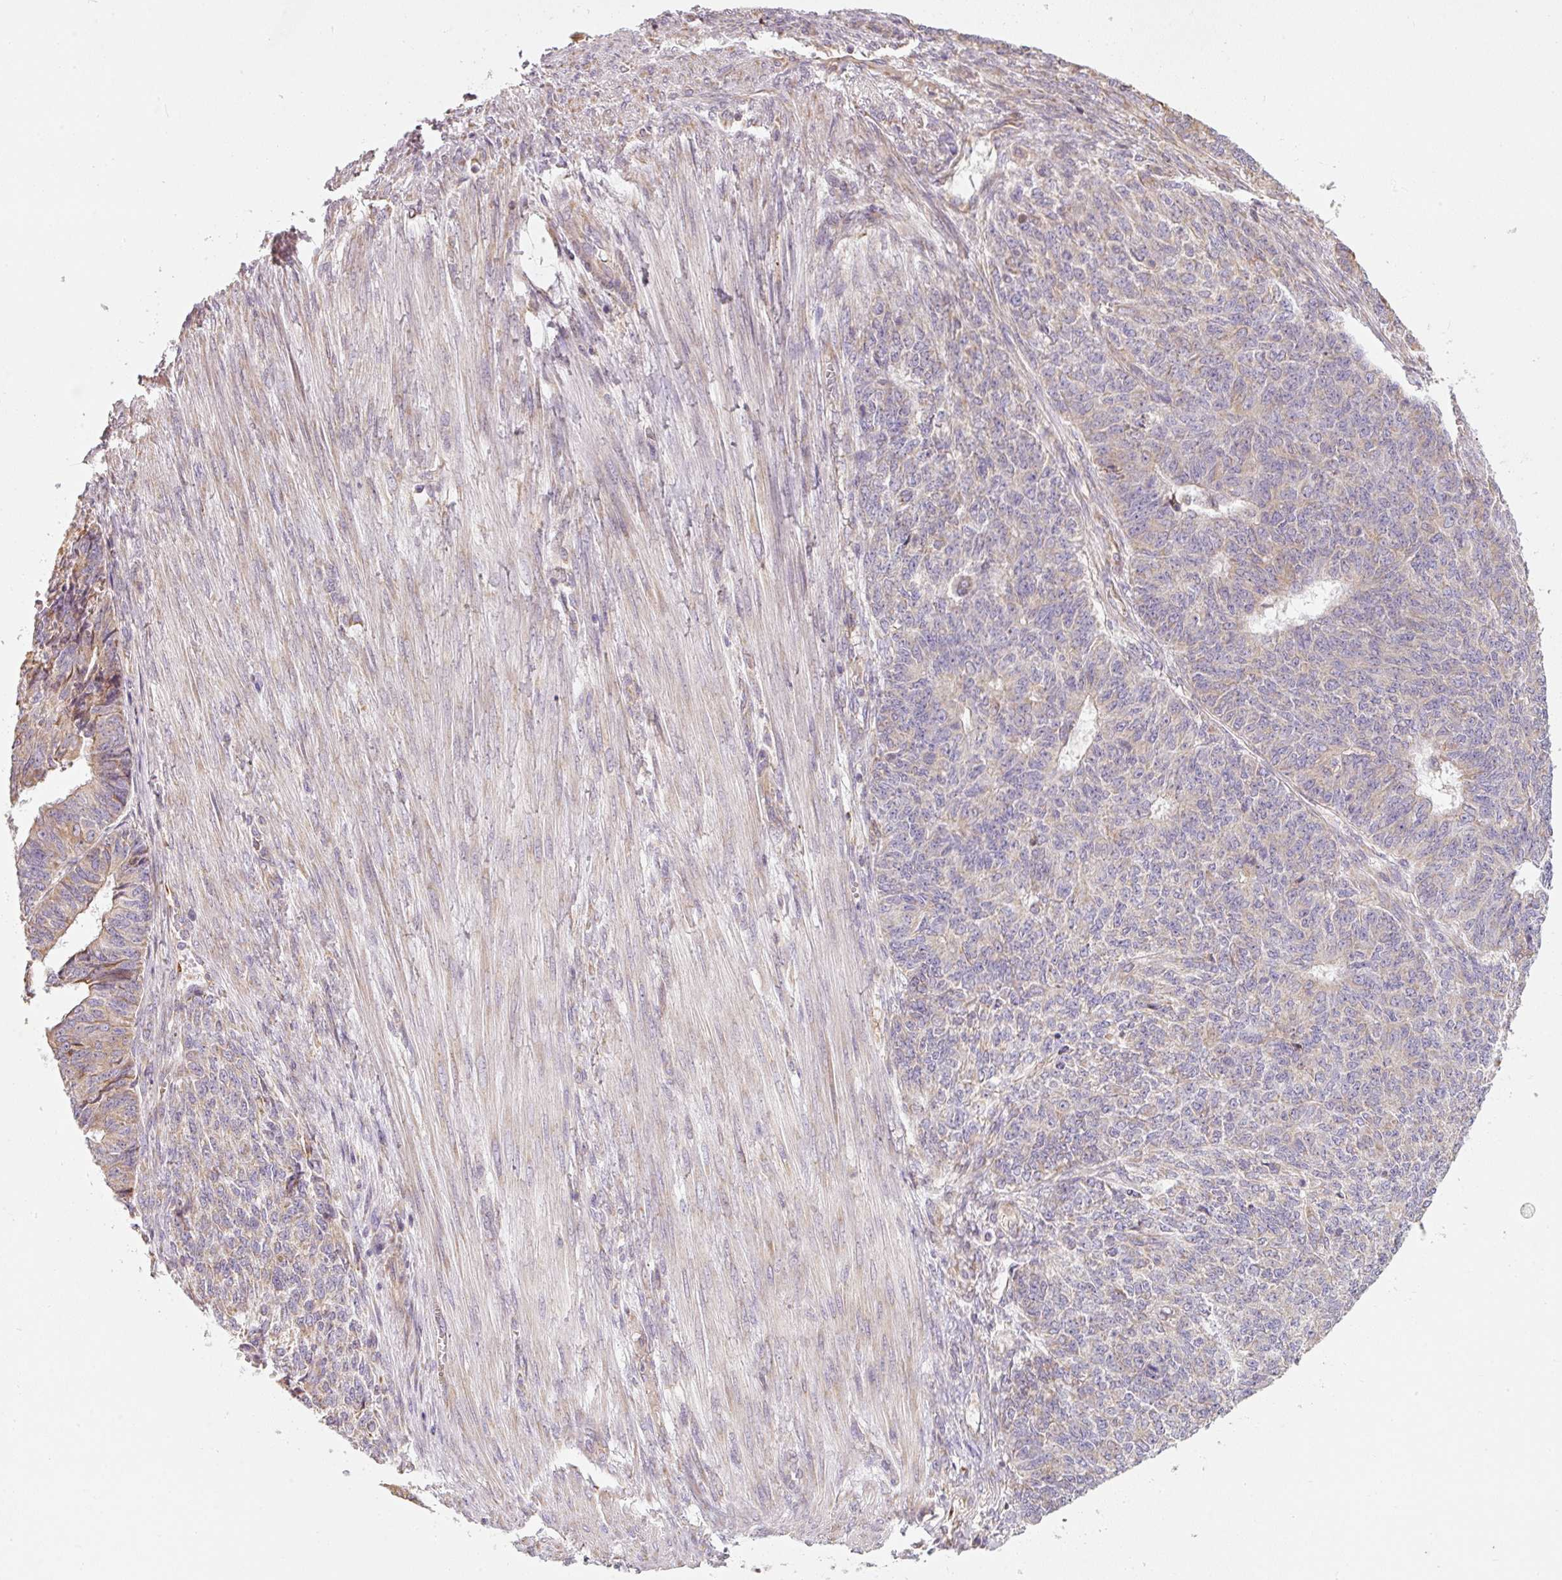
{"staining": {"intensity": "weak", "quantity": "<25%", "location": "cytoplasmic/membranous"}, "tissue": "endometrial cancer", "cell_type": "Tumor cells", "image_type": "cancer", "snomed": [{"axis": "morphology", "description": "Adenocarcinoma, NOS"}, {"axis": "topography", "description": "Endometrium"}], "caption": "Adenocarcinoma (endometrial) was stained to show a protein in brown. There is no significant positivity in tumor cells.", "gene": "MORN4", "patient": {"sex": "female", "age": 32}}